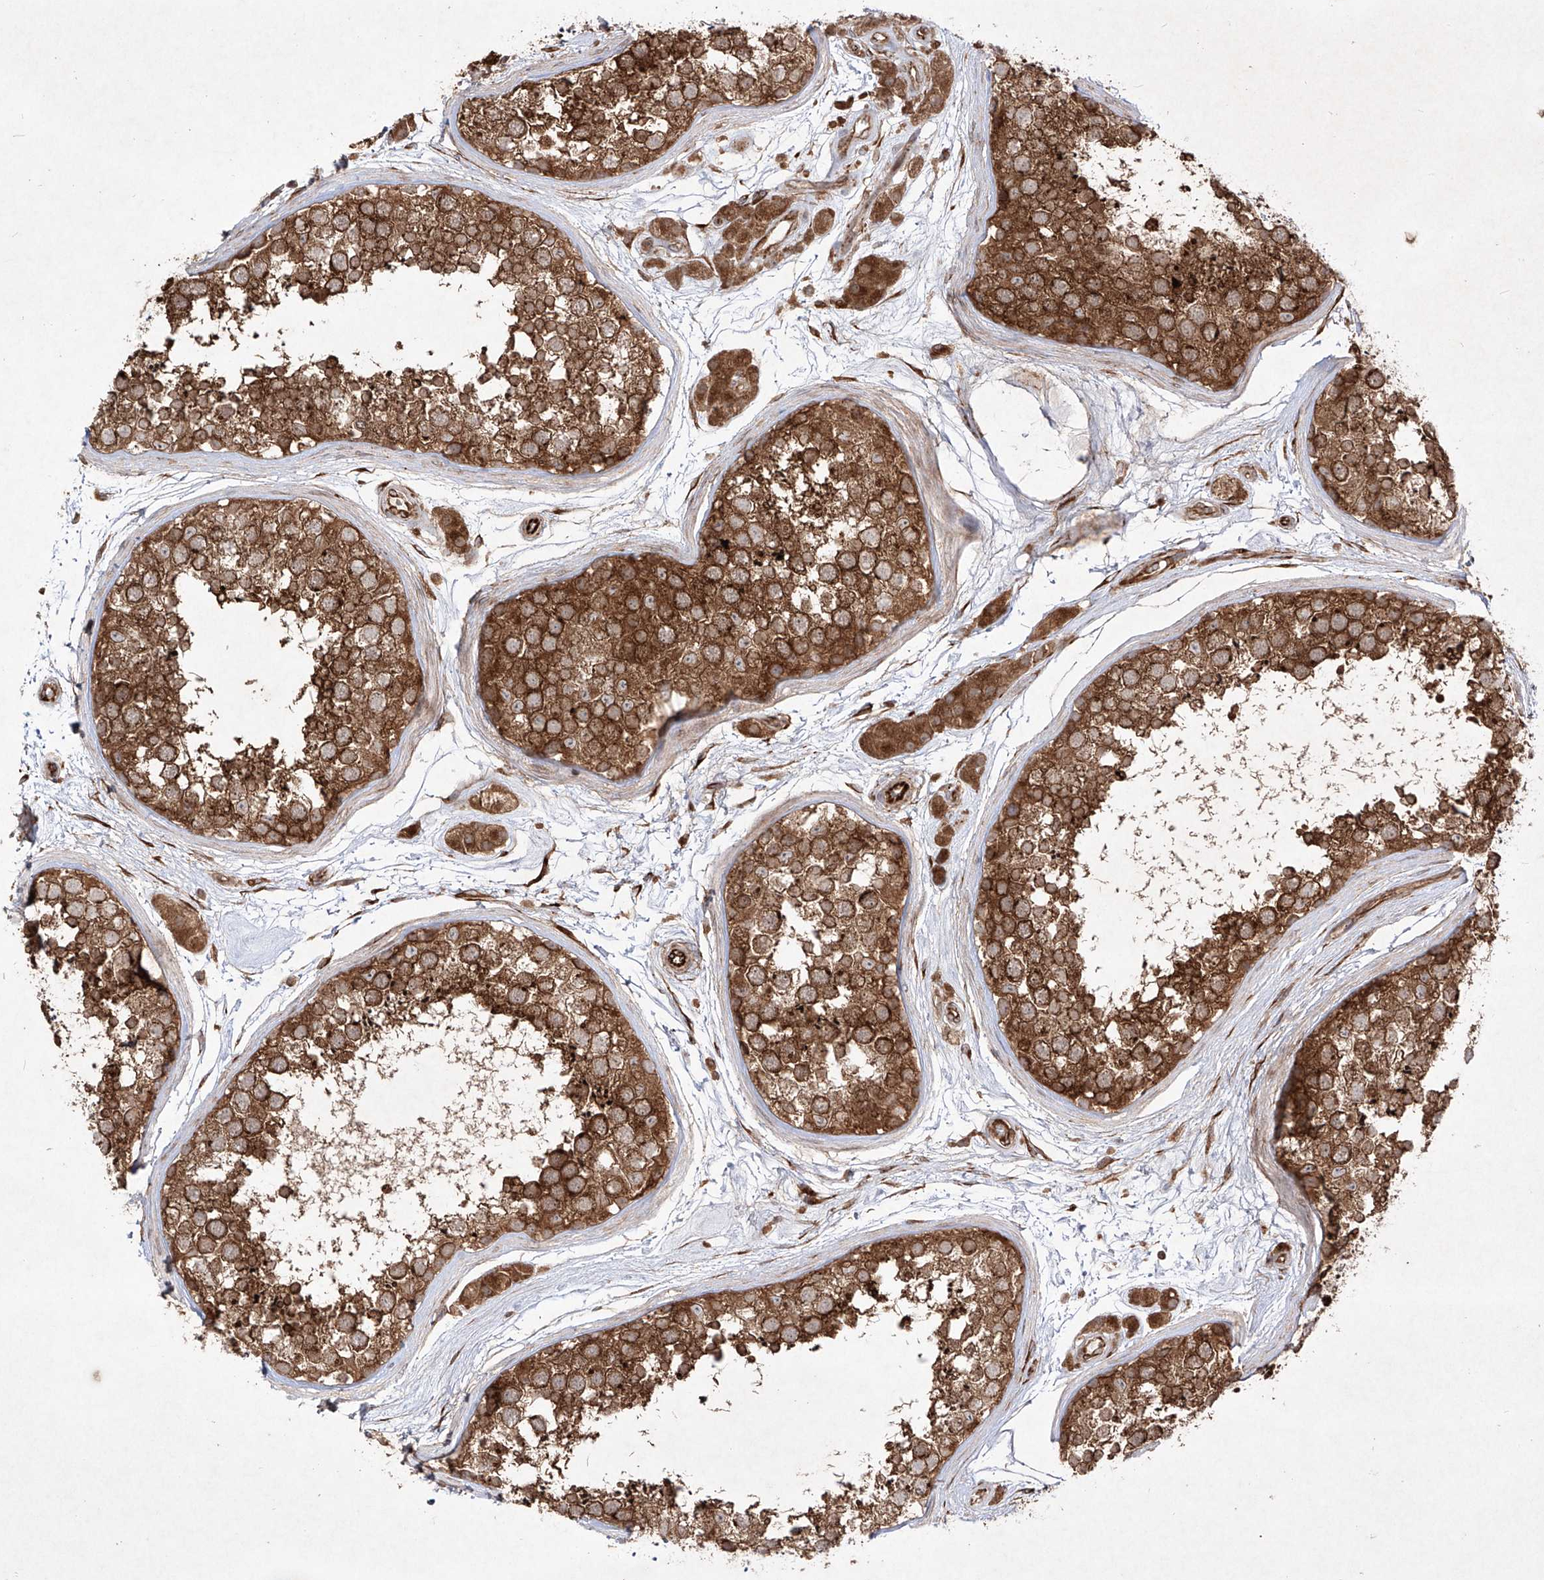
{"staining": {"intensity": "strong", "quantity": ">75%", "location": "cytoplasmic/membranous"}, "tissue": "testis", "cell_type": "Cells in seminiferous ducts", "image_type": "normal", "snomed": [{"axis": "morphology", "description": "Normal tissue, NOS"}, {"axis": "topography", "description": "Testis"}], "caption": "IHC photomicrograph of benign human testis stained for a protein (brown), which shows high levels of strong cytoplasmic/membranous staining in about >75% of cells in seminiferous ducts.", "gene": "YKT6", "patient": {"sex": "male", "age": 56}}